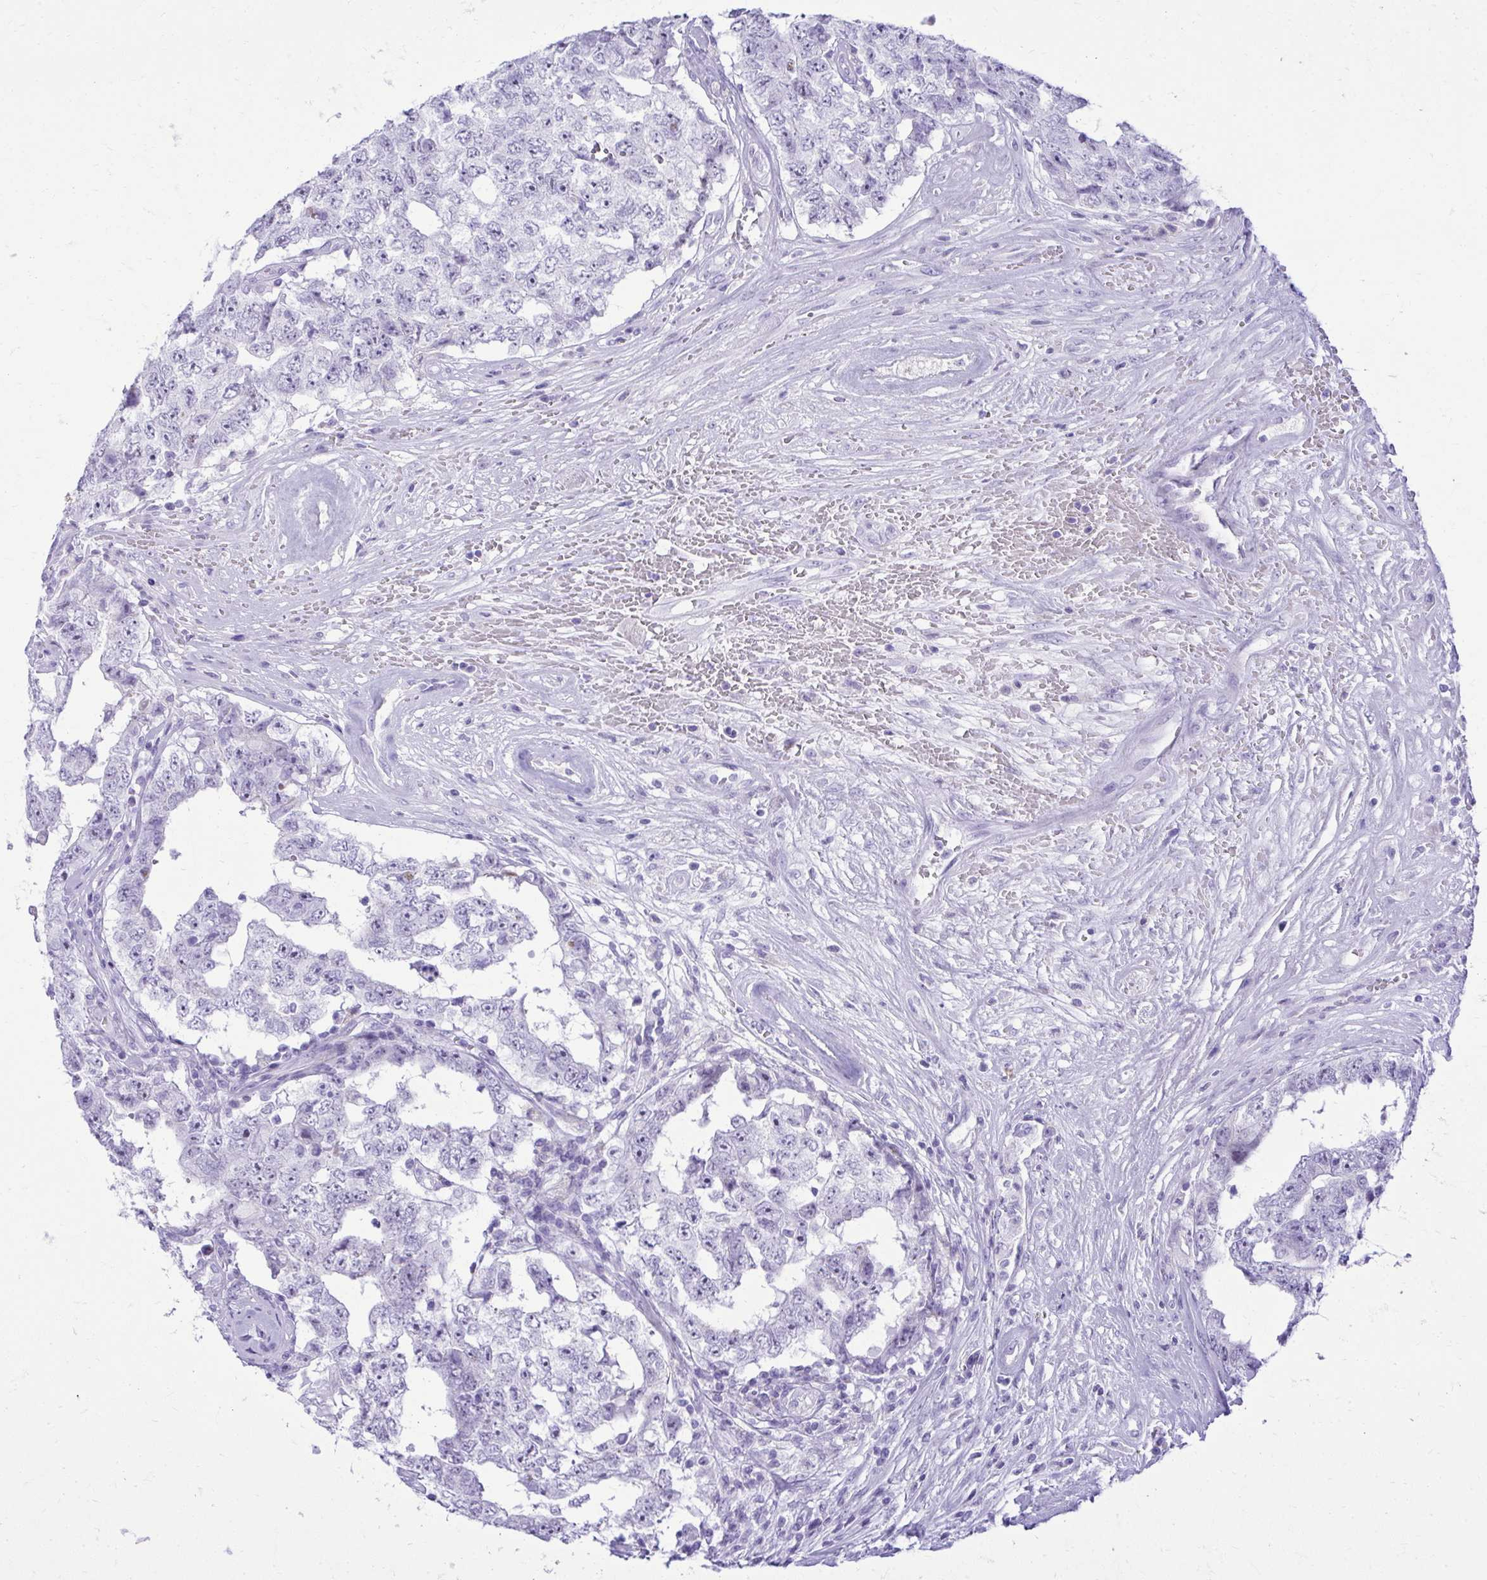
{"staining": {"intensity": "negative", "quantity": "none", "location": "none"}, "tissue": "testis cancer", "cell_type": "Tumor cells", "image_type": "cancer", "snomed": [{"axis": "morphology", "description": "Normal tissue, NOS"}, {"axis": "morphology", "description": "Carcinoma, Embryonal, NOS"}, {"axis": "topography", "description": "Testis"}, {"axis": "topography", "description": "Epididymis"}], "caption": "A photomicrograph of testis cancer (embryonal carcinoma) stained for a protein demonstrates no brown staining in tumor cells.", "gene": "RALYL", "patient": {"sex": "male", "age": 25}}